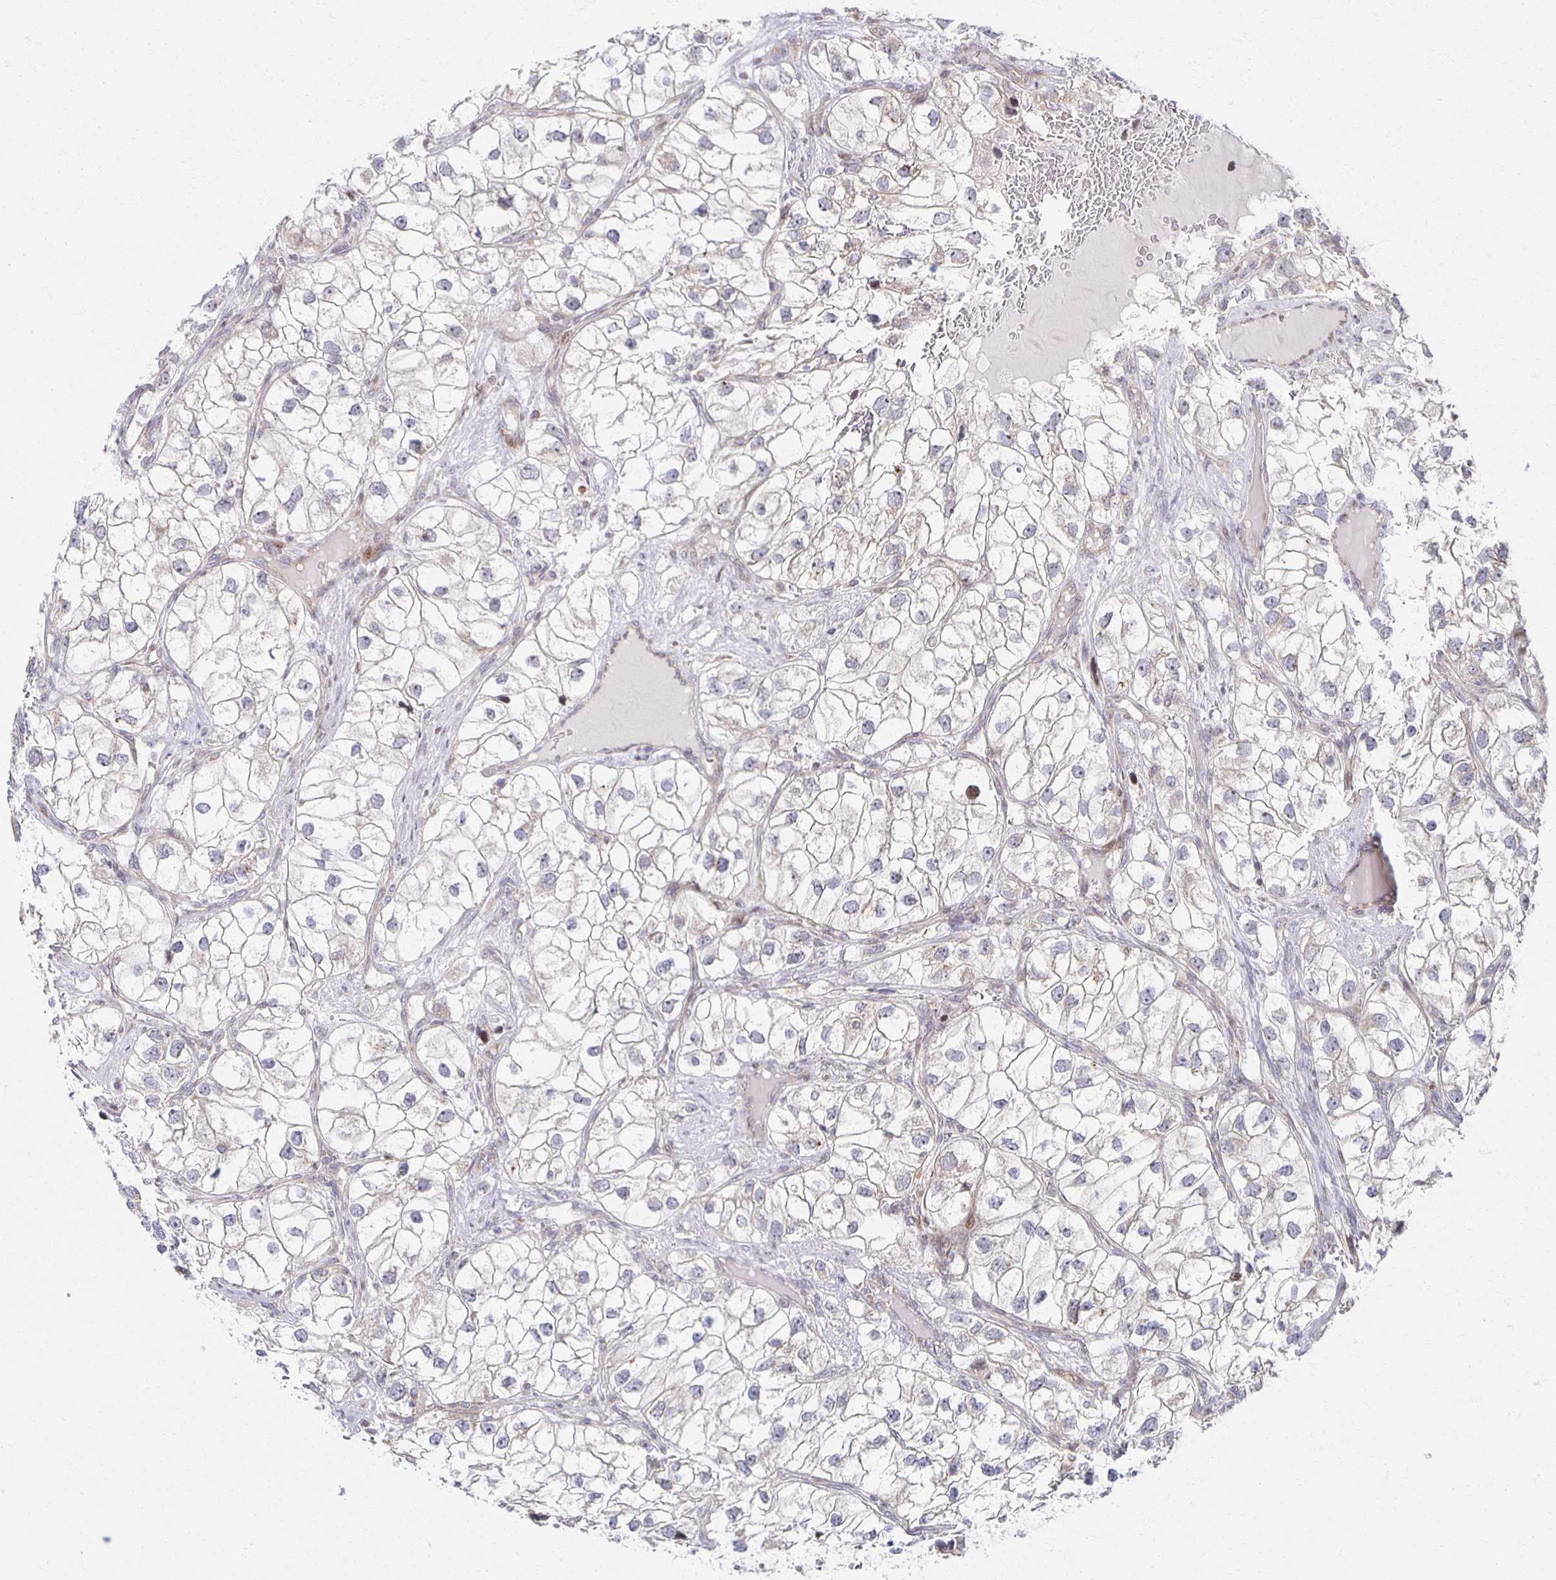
{"staining": {"intensity": "negative", "quantity": "none", "location": "none"}, "tissue": "renal cancer", "cell_type": "Tumor cells", "image_type": "cancer", "snomed": [{"axis": "morphology", "description": "Adenocarcinoma, NOS"}, {"axis": "topography", "description": "Kidney"}], "caption": "IHC photomicrograph of neoplastic tissue: human adenocarcinoma (renal) stained with DAB displays no significant protein positivity in tumor cells.", "gene": "HCFC1R1", "patient": {"sex": "male", "age": 59}}